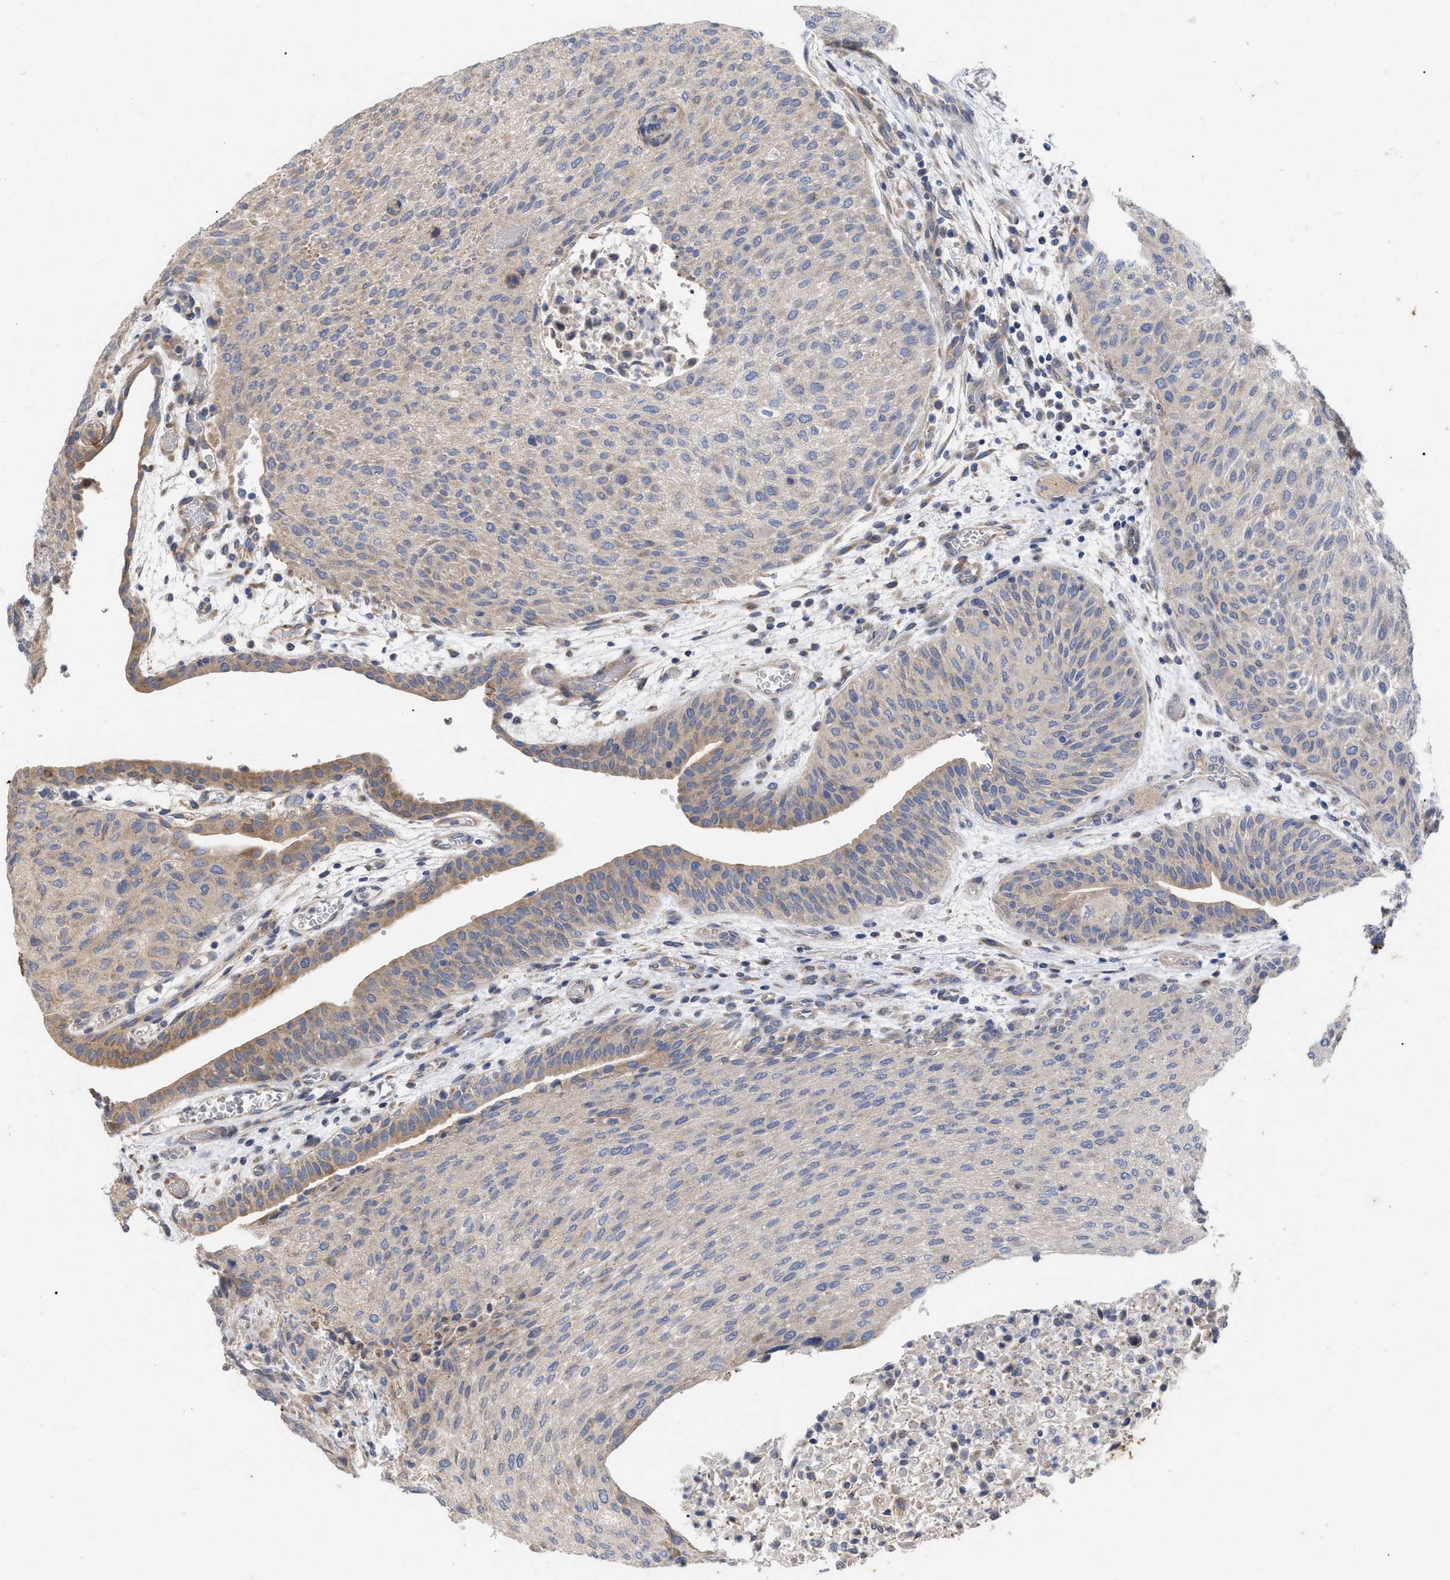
{"staining": {"intensity": "weak", "quantity": "25%-75%", "location": "cytoplasmic/membranous"}, "tissue": "urothelial cancer", "cell_type": "Tumor cells", "image_type": "cancer", "snomed": [{"axis": "morphology", "description": "Urothelial carcinoma, Low grade"}, {"axis": "morphology", "description": "Urothelial carcinoma, High grade"}, {"axis": "topography", "description": "Urinary bladder"}], "caption": "A low amount of weak cytoplasmic/membranous positivity is identified in about 25%-75% of tumor cells in urothelial carcinoma (high-grade) tissue. Immunohistochemistry stains the protein of interest in brown and the nuclei are stained blue.", "gene": "VIP", "patient": {"sex": "male", "age": 35}}